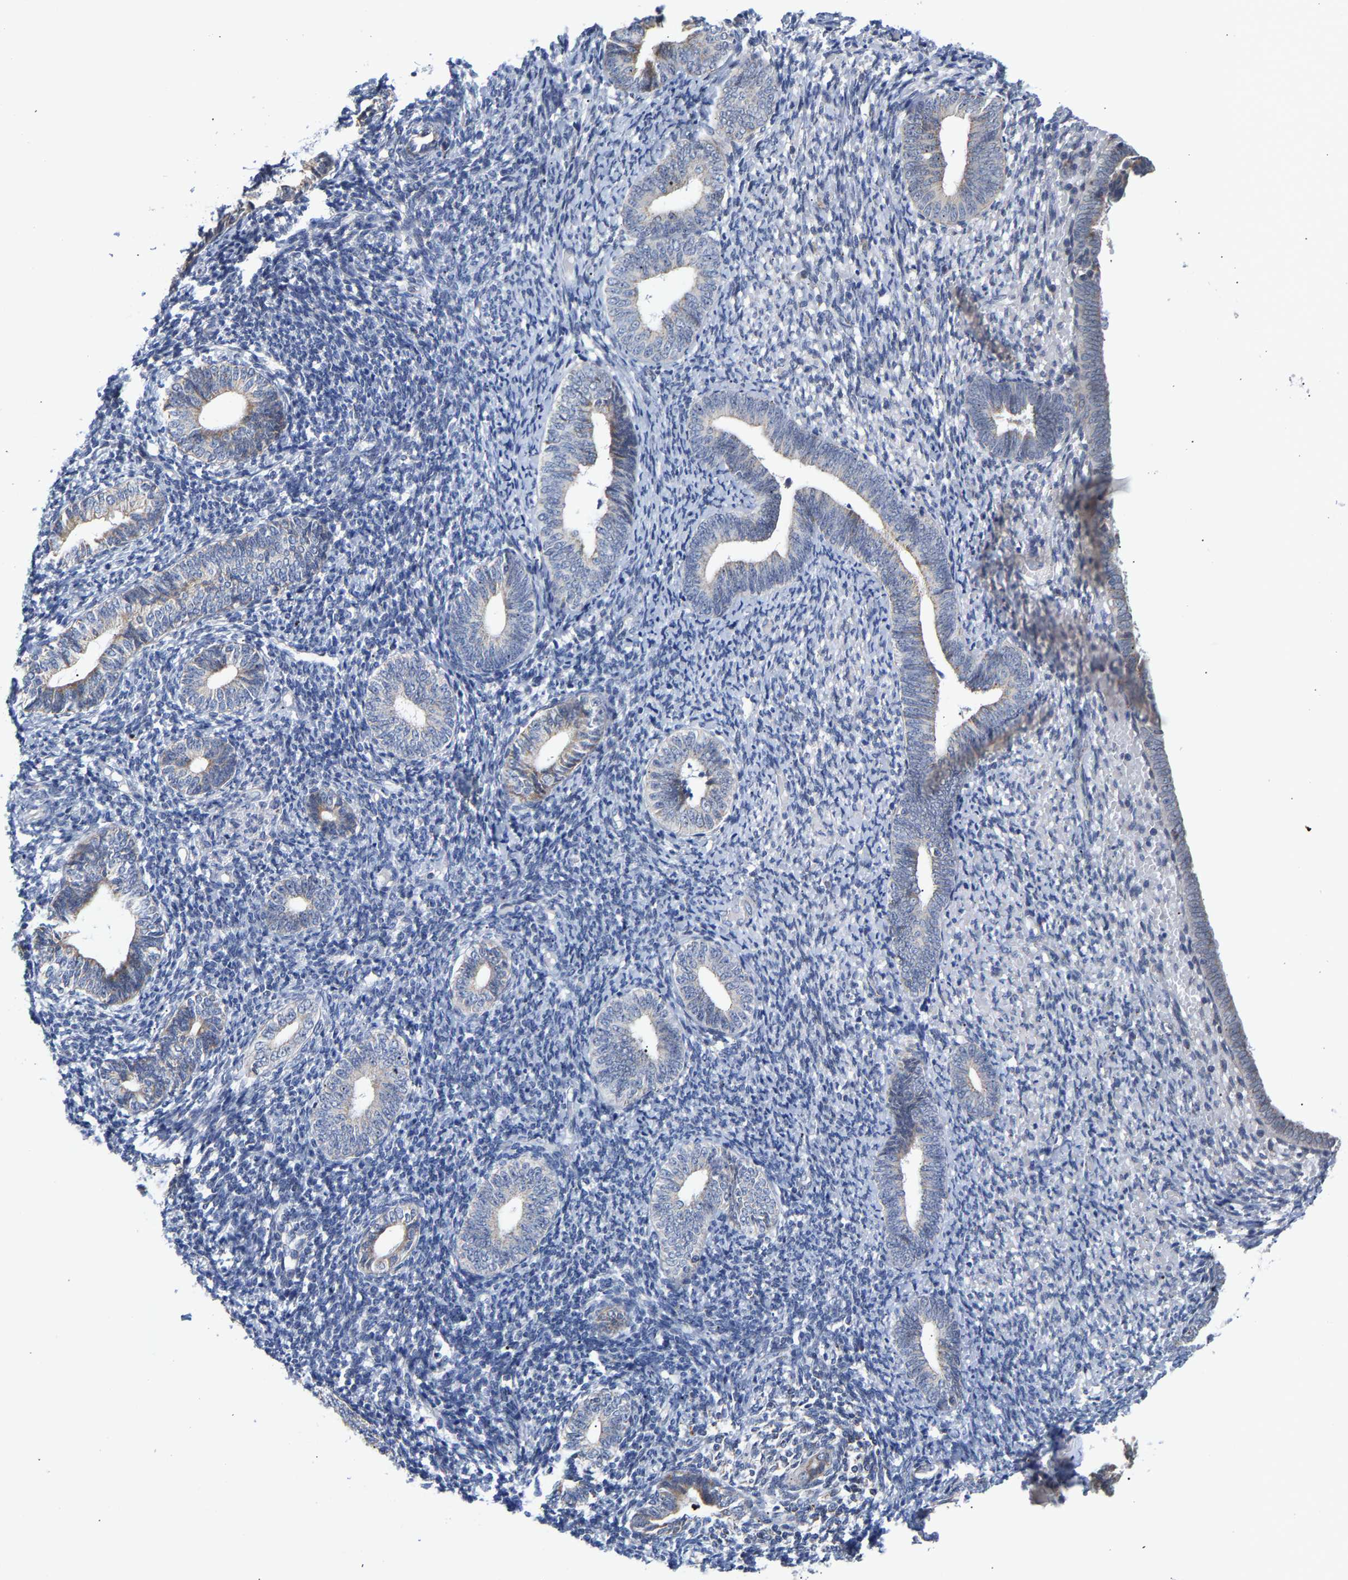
{"staining": {"intensity": "negative", "quantity": "none", "location": "none"}, "tissue": "endometrium", "cell_type": "Cells in endometrial stroma", "image_type": "normal", "snomed": [{"axis": "morphology", "description": "Normal tissue, NOS"}, {"axis": "topography", "description": "Endometrium"}], "caption": "IHC of normal endometrium shows no staining in cells in endometrial stroma. (DAB immunohistochemistry (IHC) with hematoxylin counter stain).", "gene": "PCNT", "patient": {"sex": "female", "age": 66}}